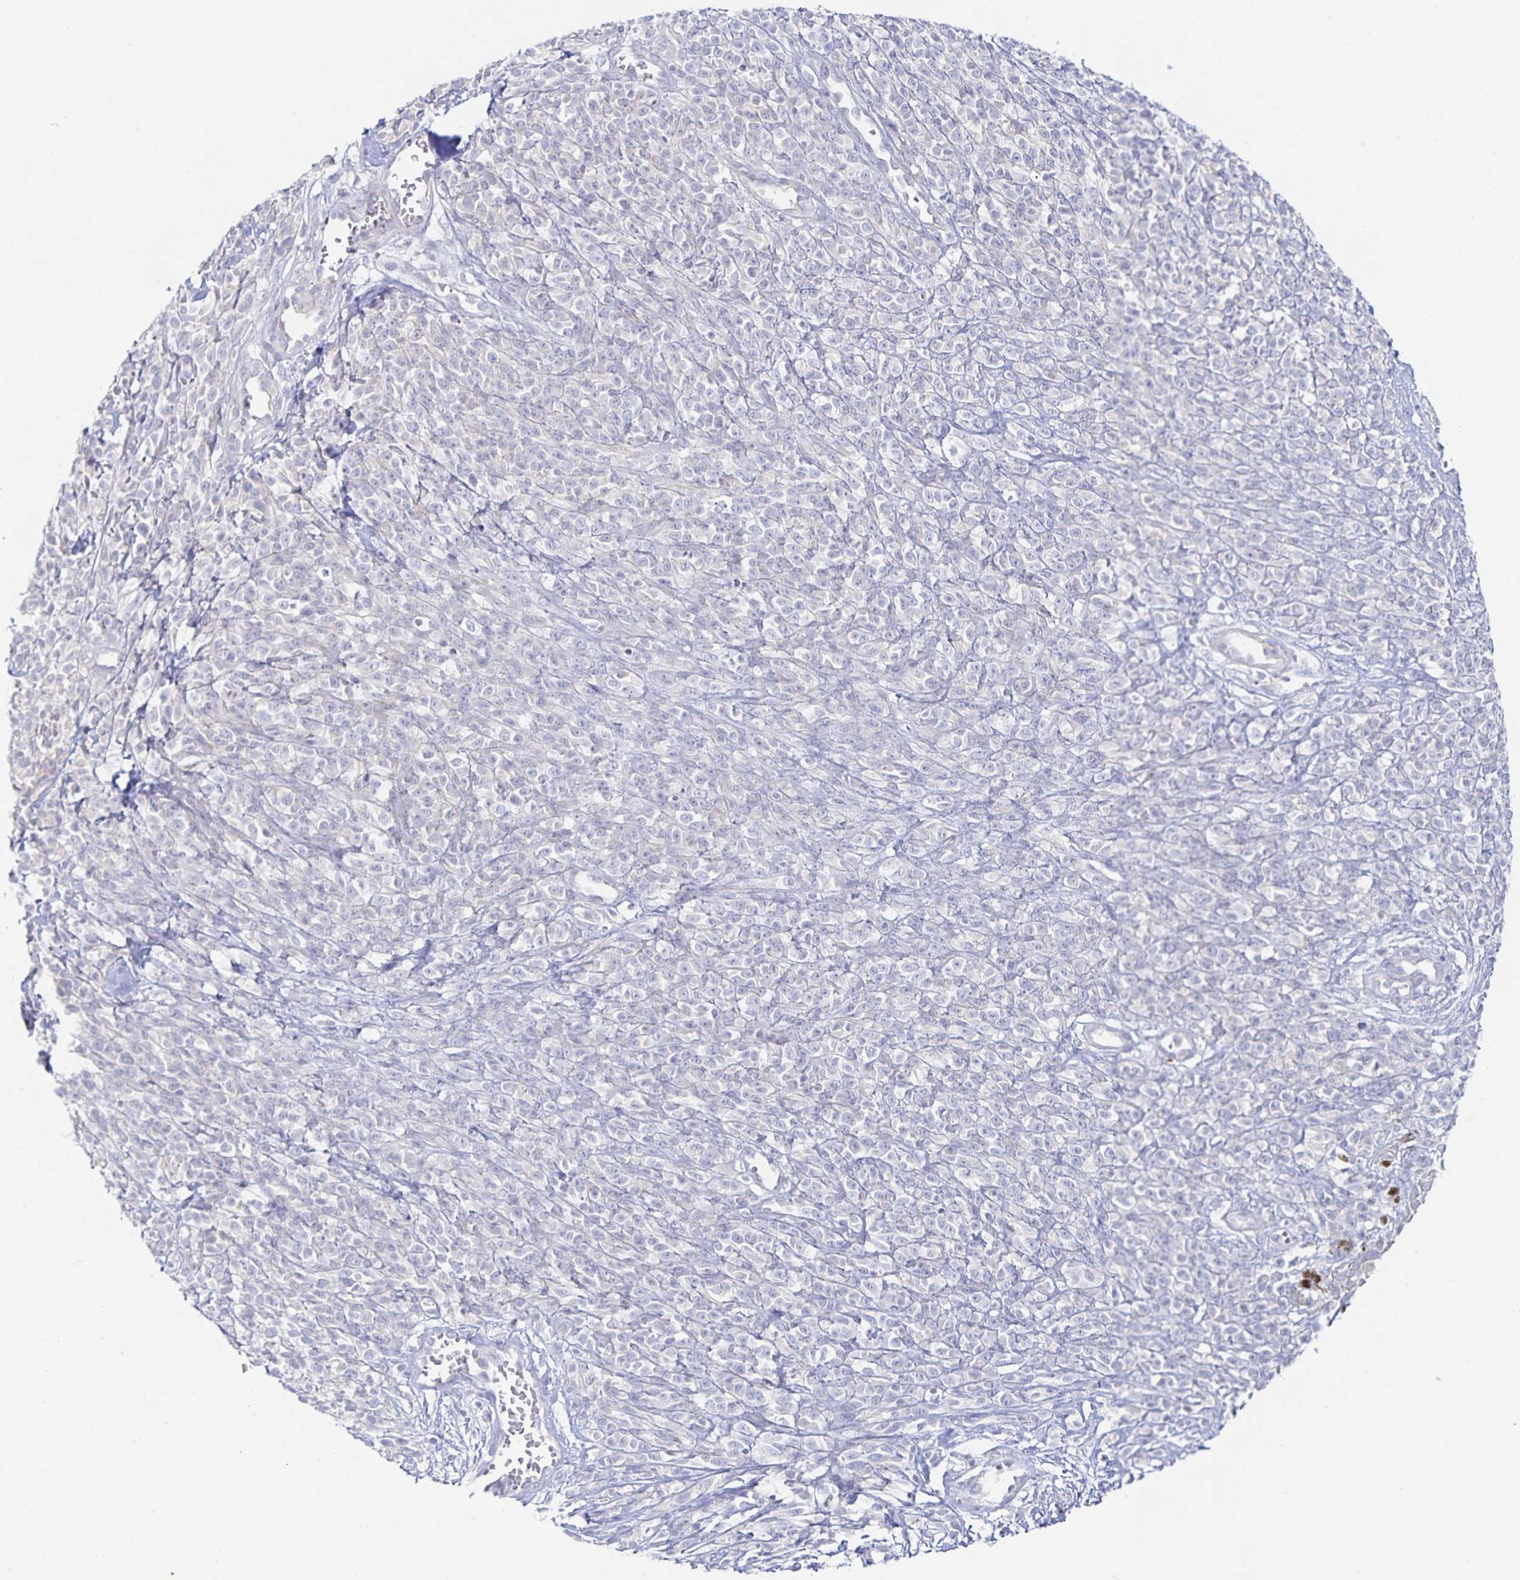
{"staining": {"intensity": "negative", "quantity": "none", "location": "none"}, "tissue": "melanoma", "cell_type": "Tumor cells", "image_type": "cancer", "snomed": [{"axis": "morphology", "description": "Malignant melanoma, NOS"}, {"axis": "topography", "description": "Skin"}, {"axis": "topography", "description": "Skin of trunk"}], "caption": "Malignant melanoma was stained to show a protein in brown. There is no significant expression in tumor cells. (DAB IHC visualized using brightfield microscopy, high magnification).", "gene": "SFTPA1", "patient": {"sex": "male", "age": 74}}